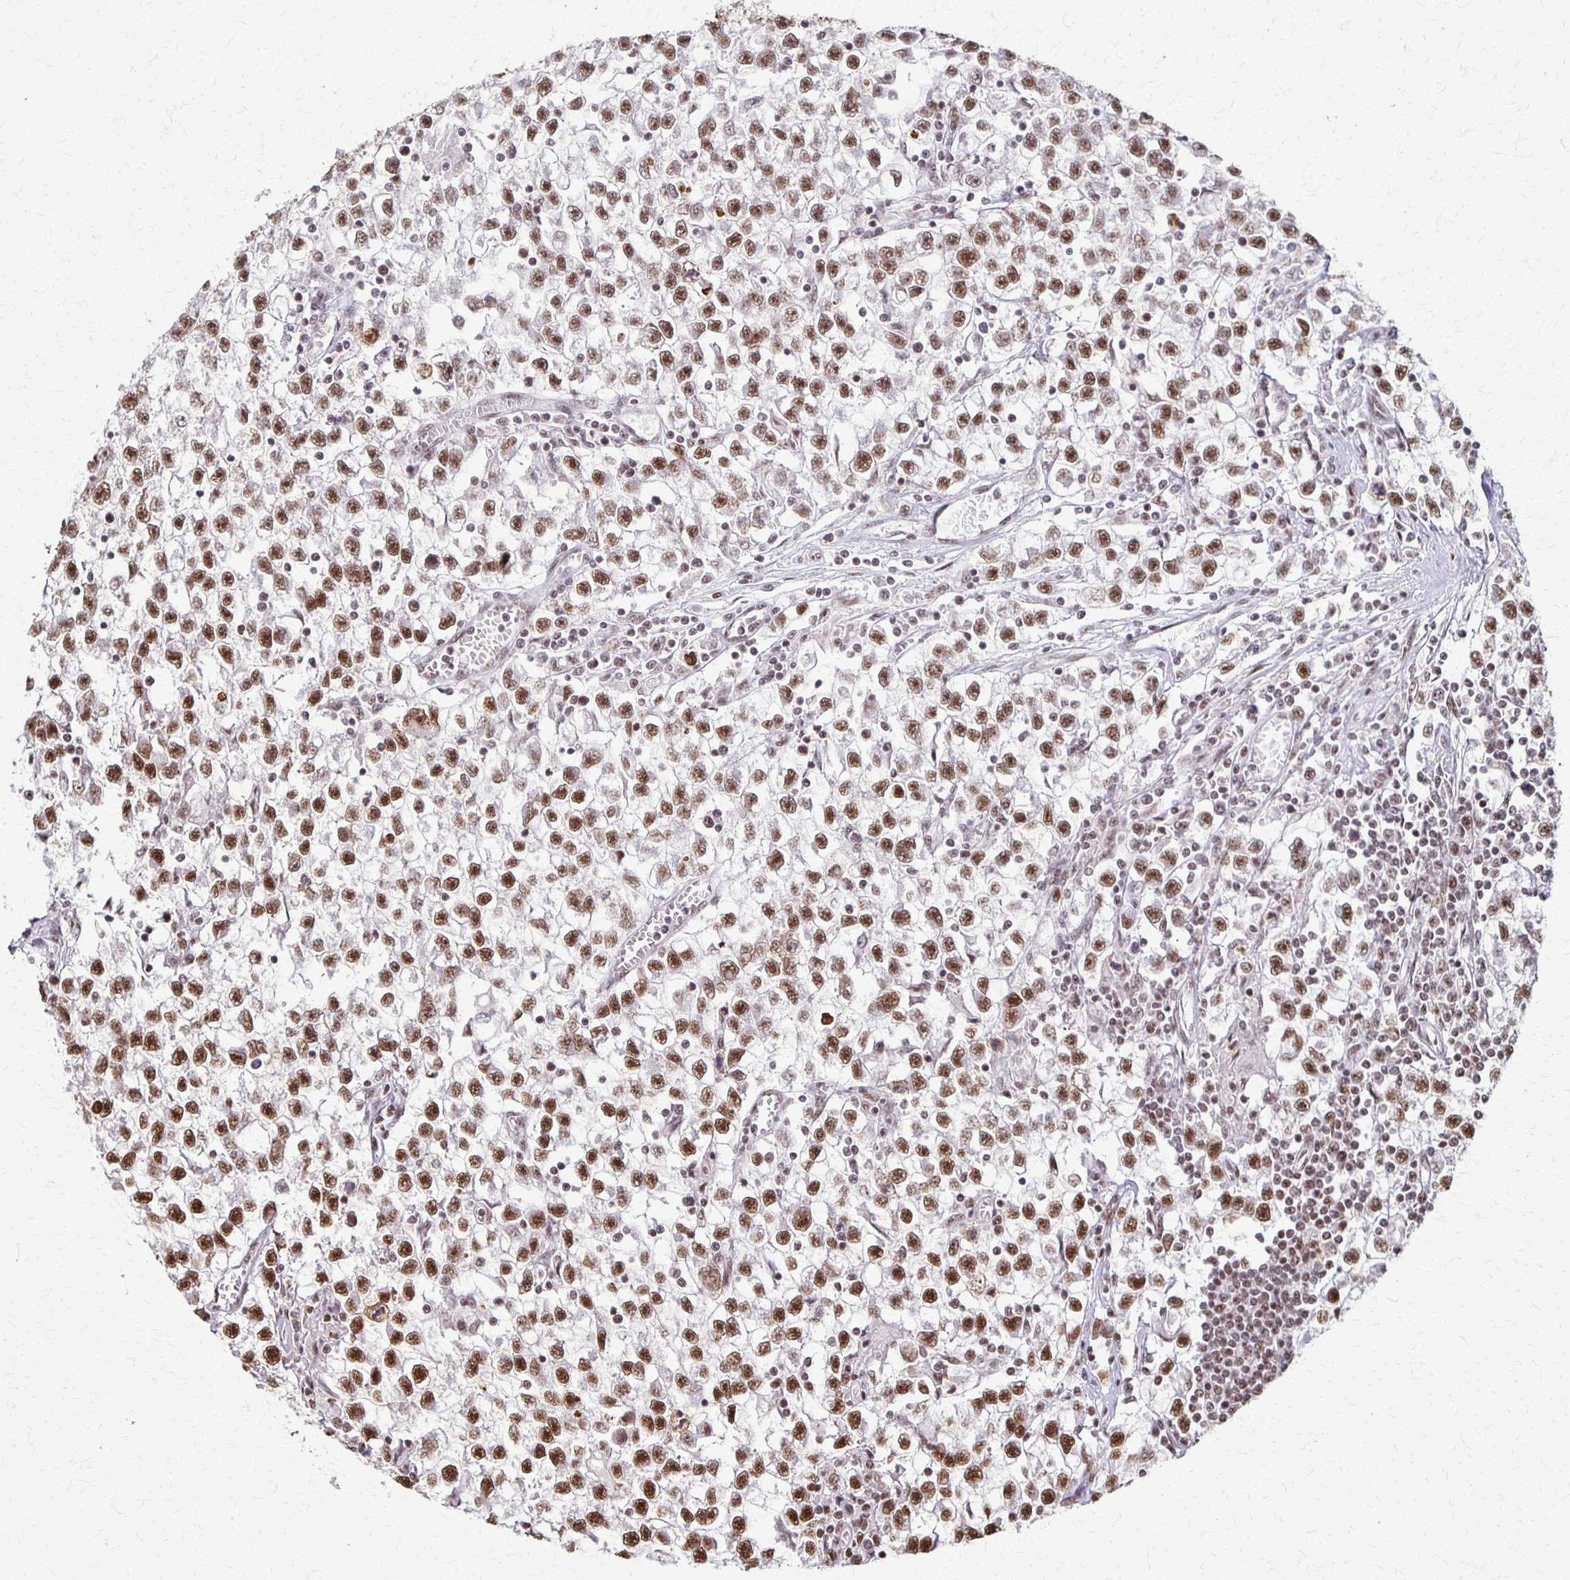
{"staining": {"intensity": "strong", "quantity": ">75%", "location": "nuclear"}, "tissue": "testis cancer", "cell_type": "Tumor cells", "image_type": "cancer", "snomed": [{"axis": "morphology", "description": "Seminoma, NOS"}, {"axis": "topography", "description": "Testis"}], "caption": "High-magnification brightfield microscopy of seminoma (testis) stained with DAB (brown) and counterstained with hematoxylin (blue). tumor cells exhibit strong nuclear staining is identified in about>75% of cells.", "gene": "XRCC6", "patient": {"sex": "male", "age": 31}}